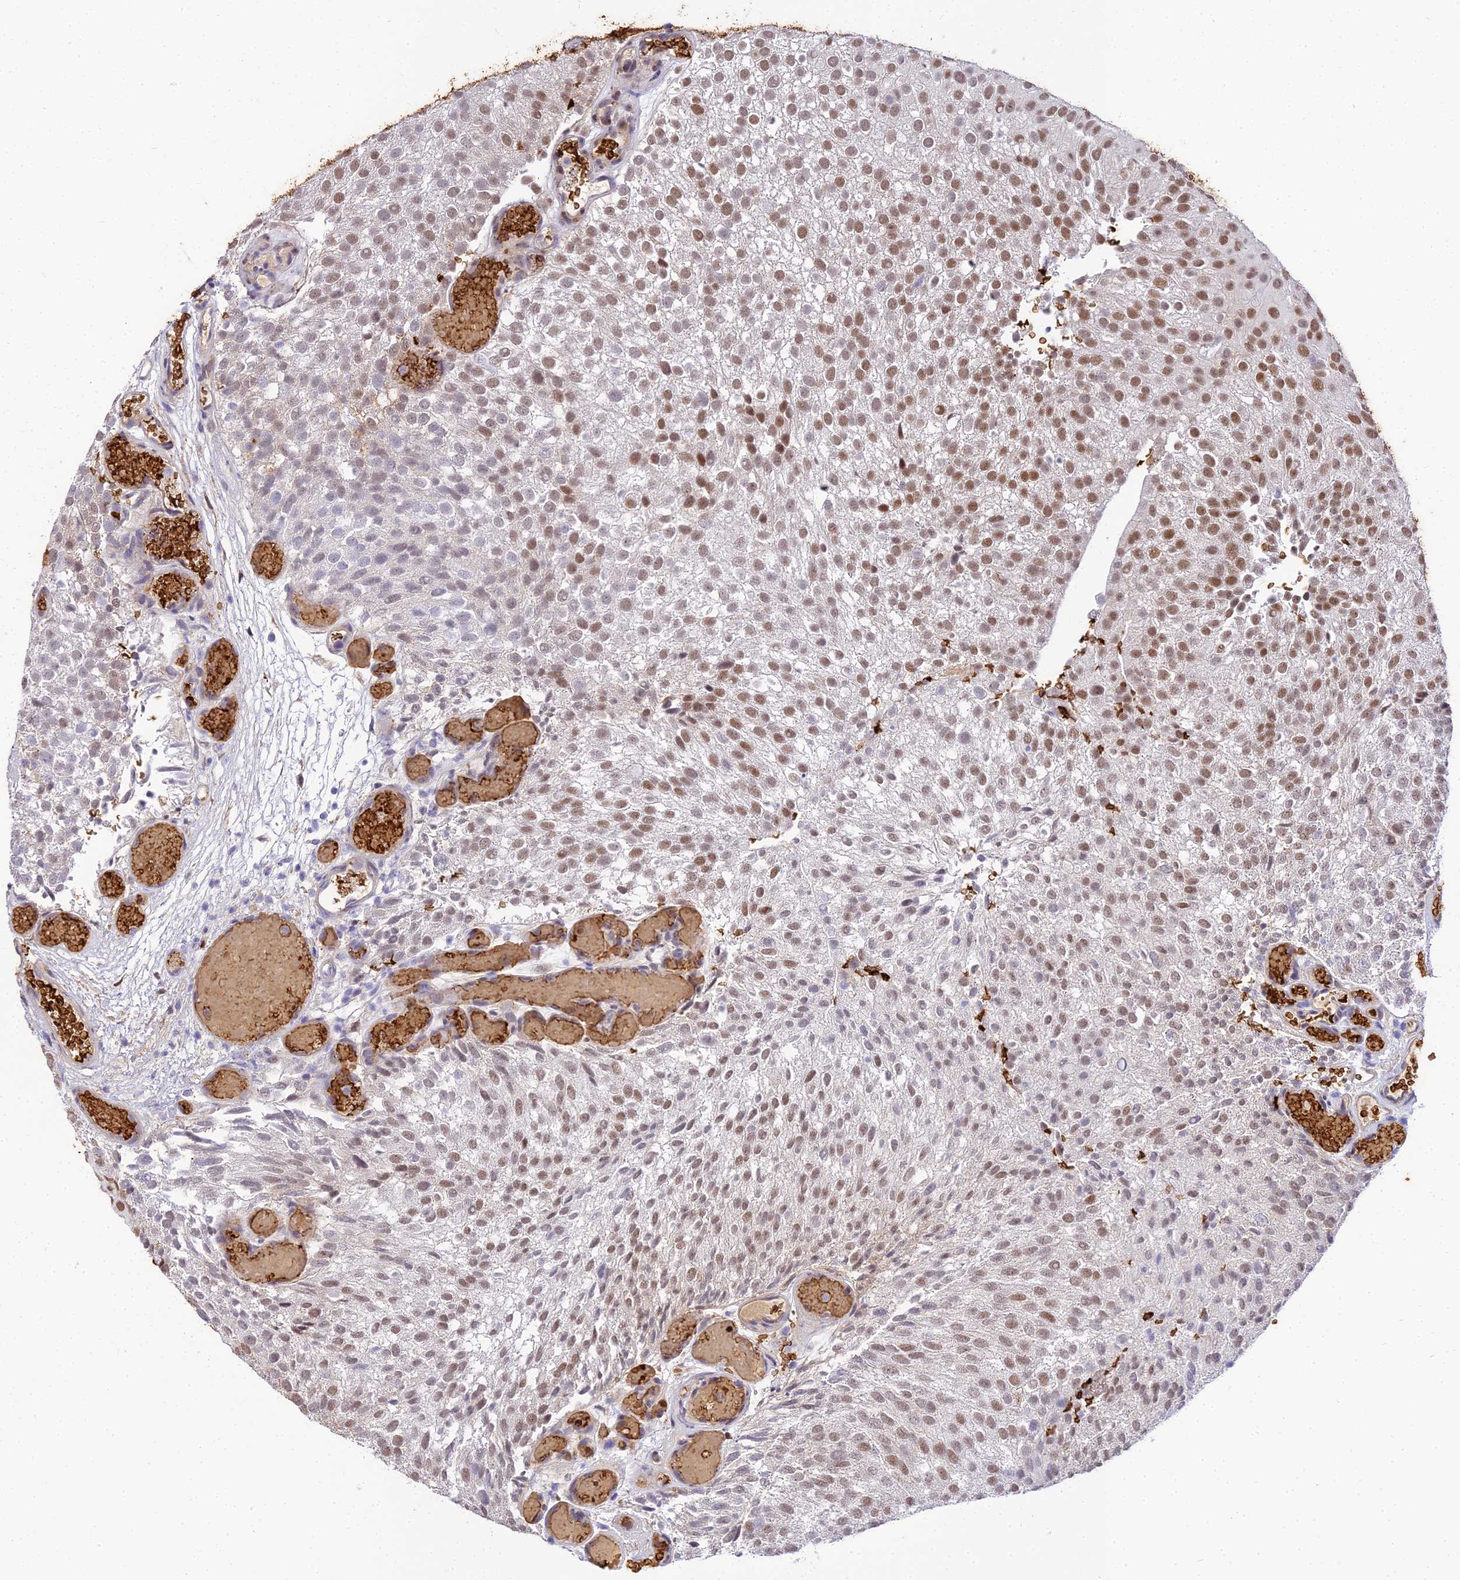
{"staining": {"intensity": "moderate", "quantity": ">75%", "location": "nuclear"}, "tissue": "urothelial cancer", "cell_type": "Tumor cells", "image_type": "cancer", "snomed": [{"axis": "morphology", "description": "Urothelial carcinoma, Low grade"}, {"axis": "topography", "description": "Urinary bladder"}], "caption": "Human urothelial carcinoma (low-grade) stained with a protein marker displays moderate staining in tumor cells.", "gene": "BCL9", "patient": {"sex": "male", "age": 78}}